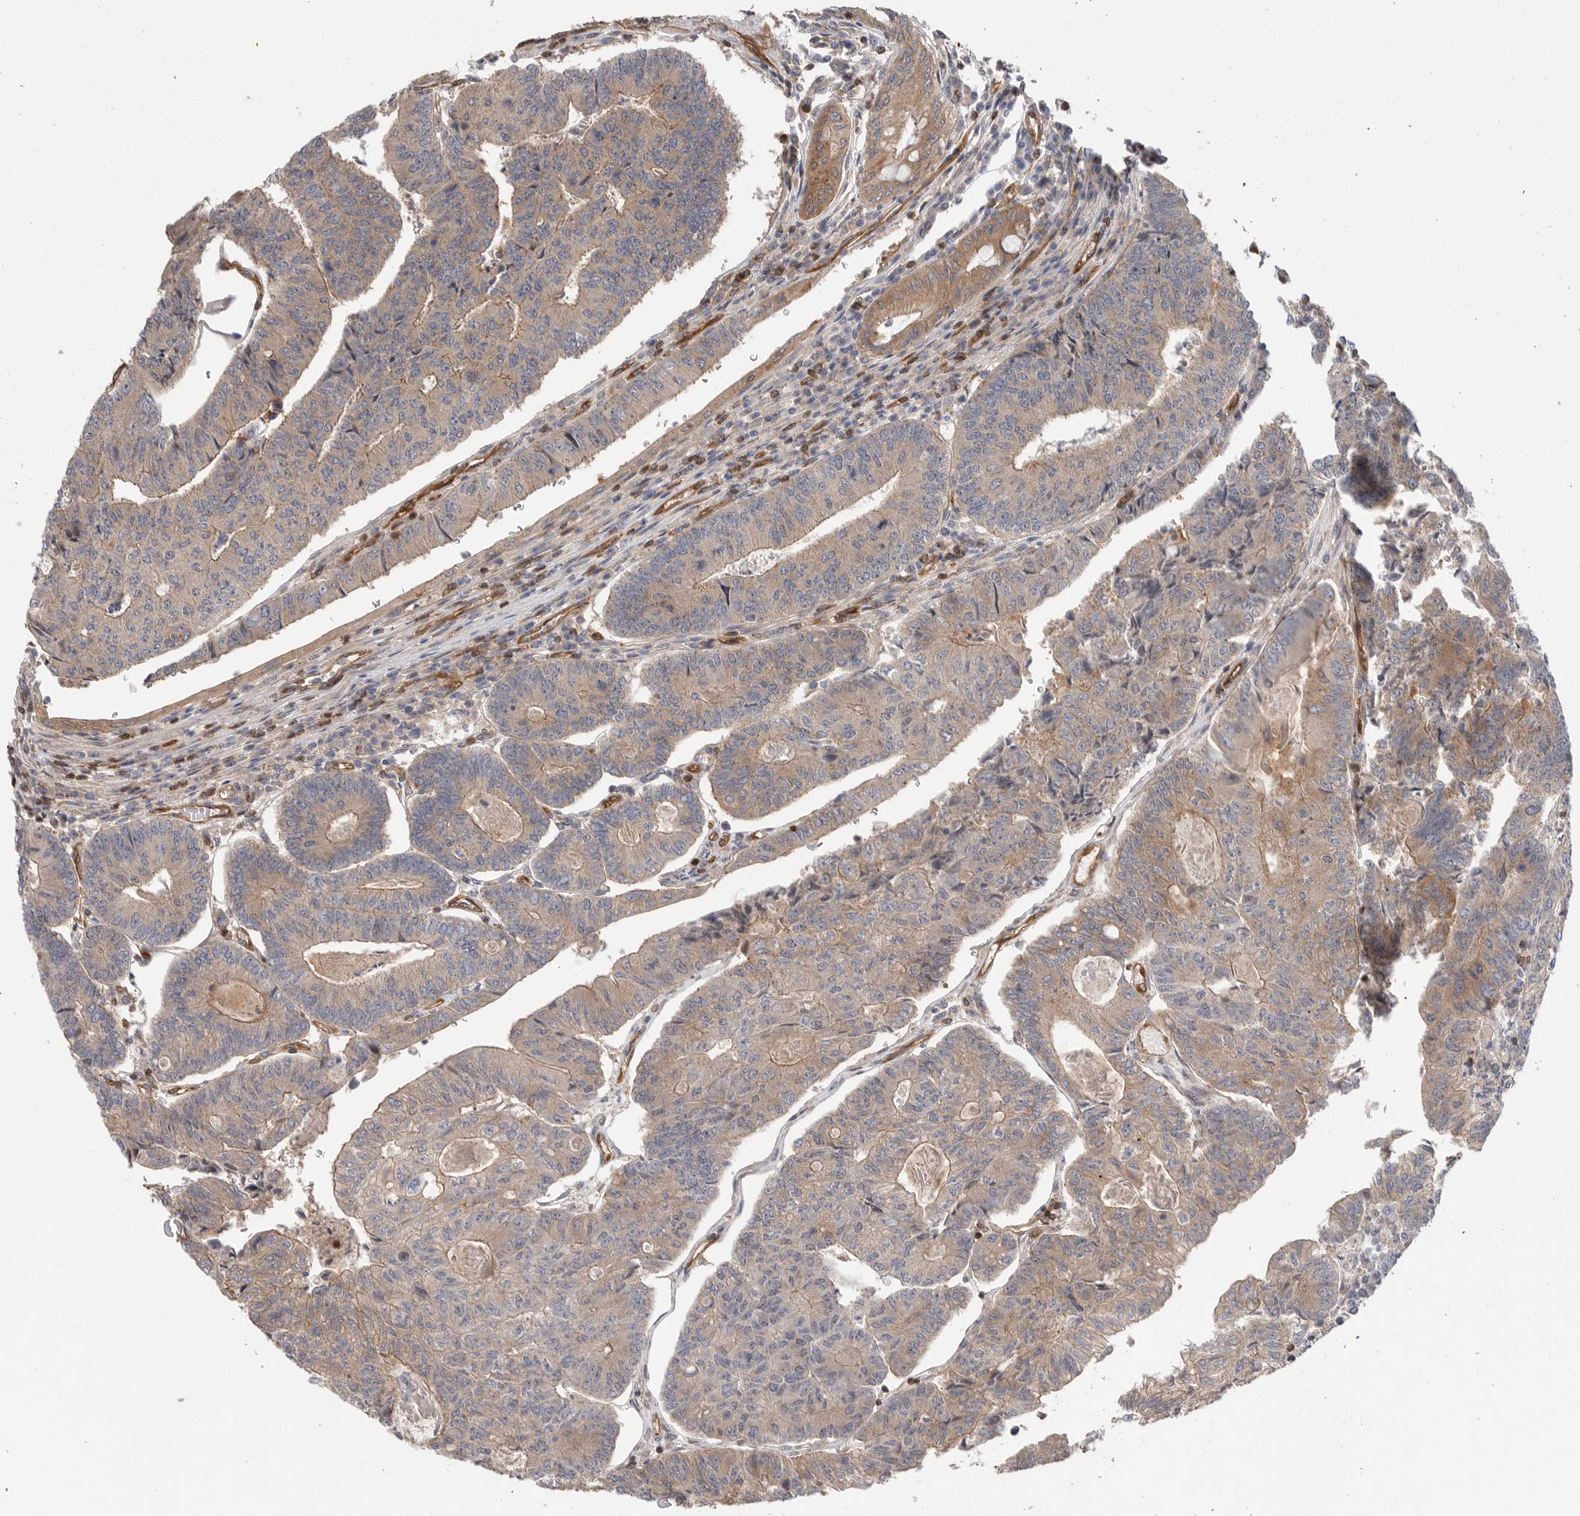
{"staining": {"intensity": "moderate", "quantity": ">75%", "location": "cytoplasmic/membranous"}, "tissue": "colorectal cancer", "cell_type": "Tumor cells", "image_type": "cancer", "snomed": [{"axis": "morphology", "description": "Adenocarcinoma, NOS"}, {"axis": "topography", "description": "Colon"}], "caption": "Brown immunohistochemical staining in colorectal cancer (adenocarcinoma) reveals moderate cytoplasmic/membranous expression in about >75% of tumor cells.", "gene": "PRKCH", "patient": {"sex": "female", "age": 67}}